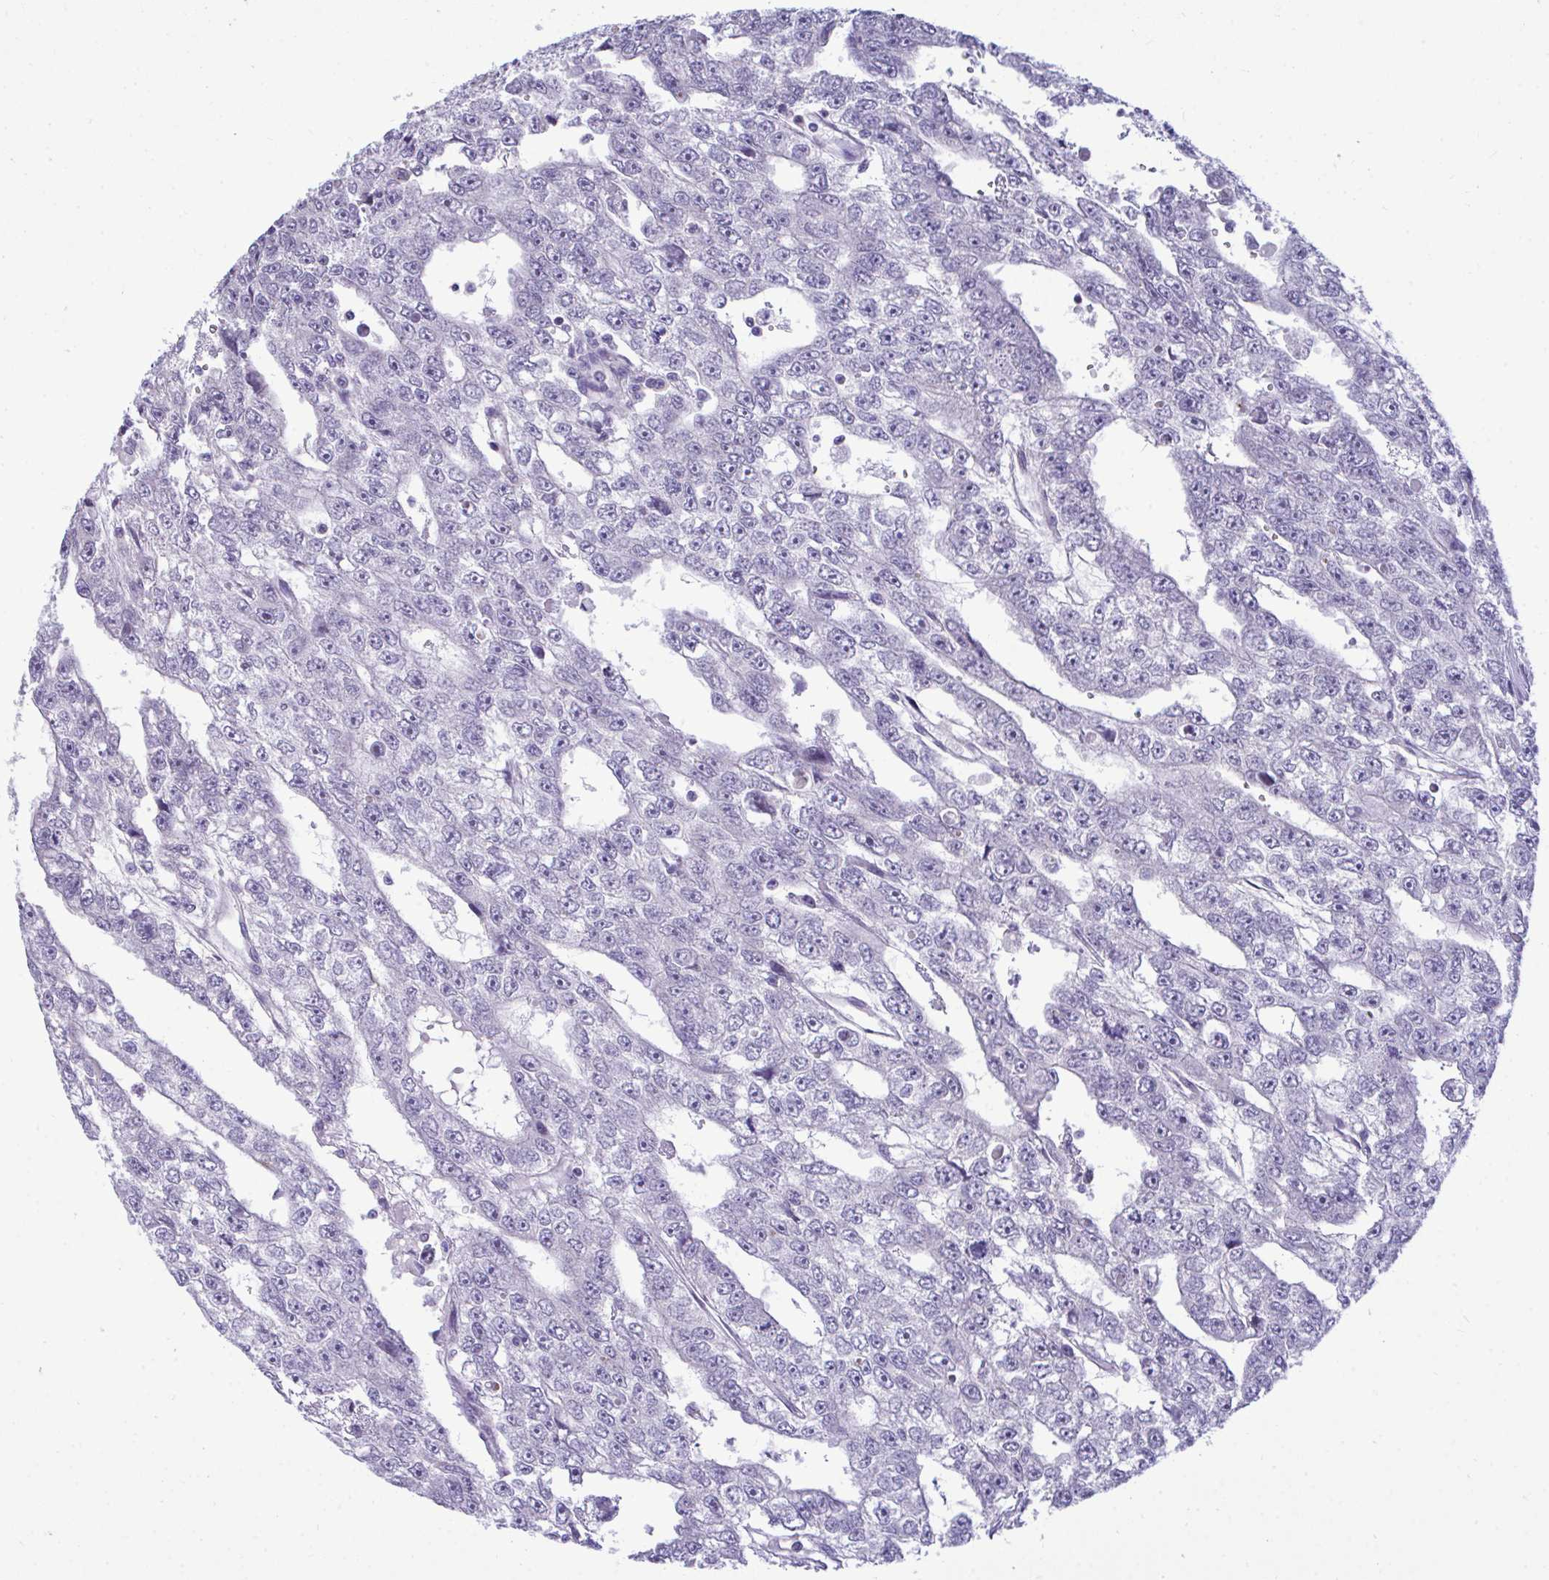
{"staining": {"intensity": "negative", "quantity": "none", "location": "none"}, "tissue": "testis cancer", "cell_type": "Tumor cells", "image_type": "cancer", "snomed": [{"axis": "morphology", "description": "Carcinoma, Embryonal, NOS"}, {"axis": "topography", "description": "Testis"}], "caption": "Immunohistochemical staining of embryonal carcinoma (testis) demonstrates no significant positivity in tumor cells.", "gene": "PIGK", "patient": {"sex": "male", "age": 20}}